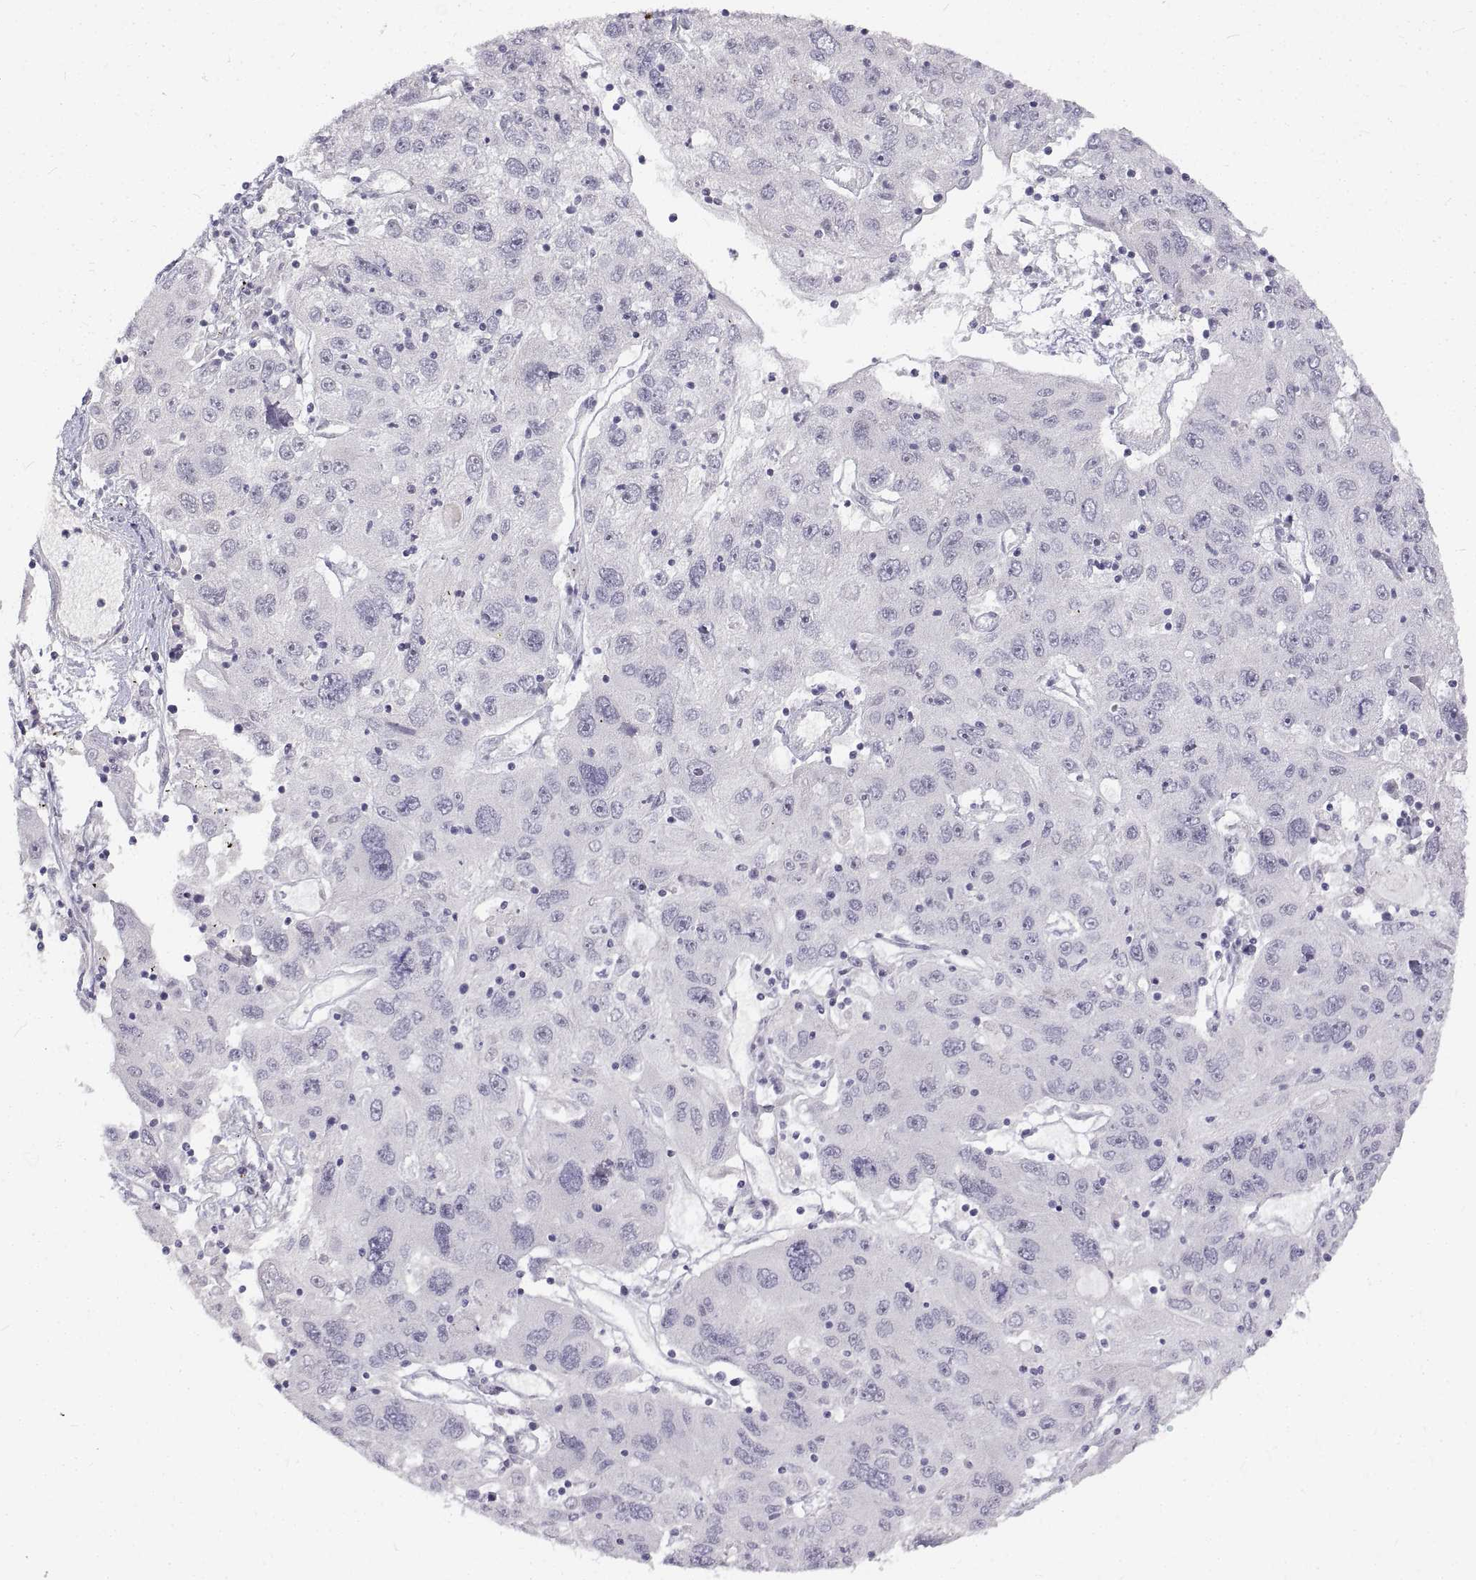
{"staining": {"intensity": "negative", "quantity": "none", "location": "none"}, "tissue": "stomach cancer", "cell_type": "Tumor cells", "image_type": "cancer", "snomed": [{"axis": "morphology", "description": "Adenocarcinoma, NOS"}, {"axis": "topography", "description": "Stomach"}], "caption": "Tumor cells show no significant staining in stomach cancer.", "gene": "ANO2", "patient": {"sex": "male", "age": 56}}